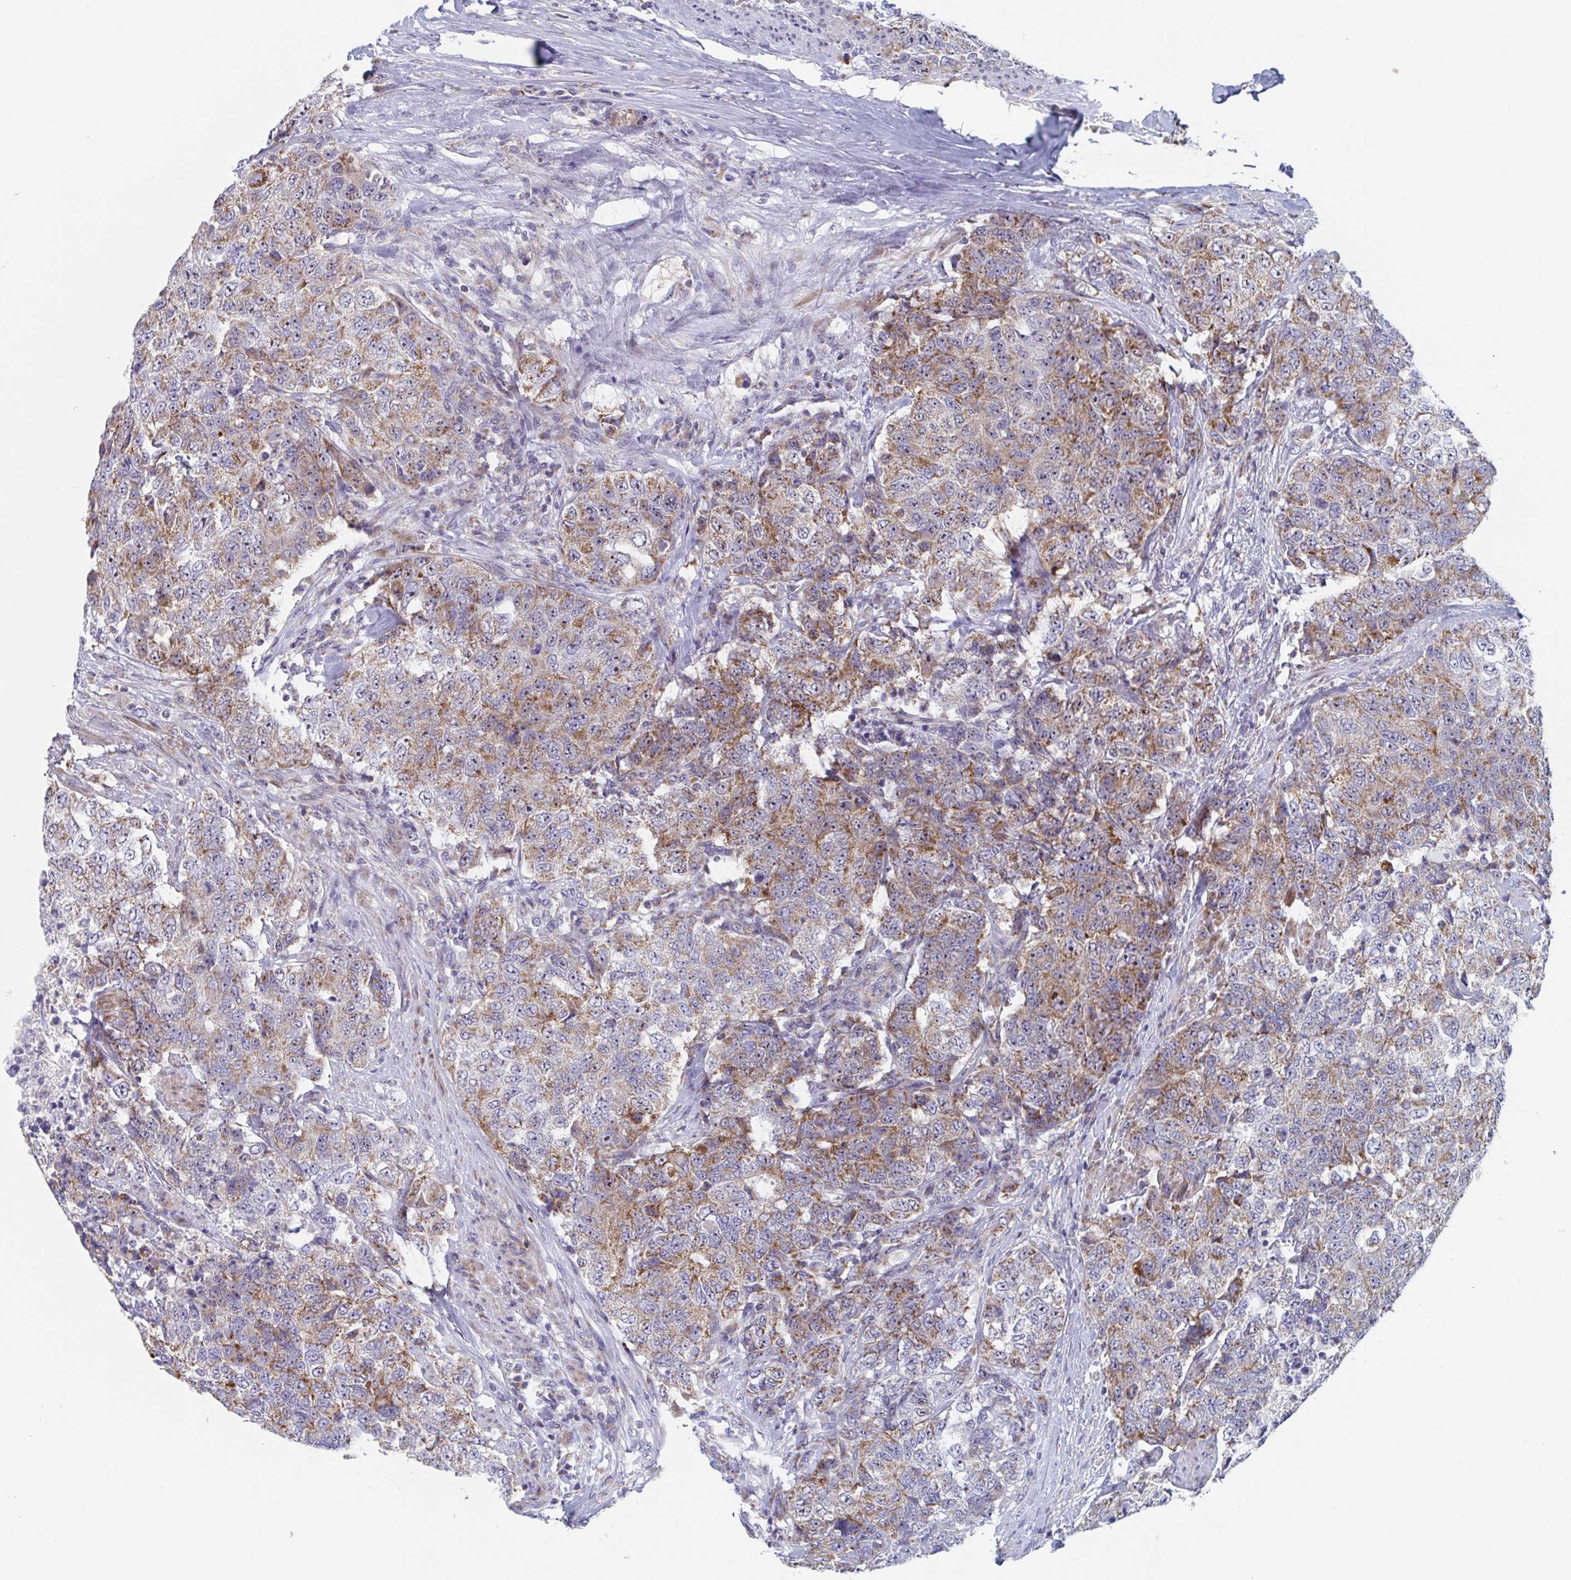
{"staining": {"intensity": "moderate", "quantity": ">75%", "location": "cytoplasmic/membranous,nuclear"}, "tissue": "urothelial cancer", "cell_type": "Tumor cells", "image_type": "cancer", "snomed": [{"axis": "morphology", "description": "Urothelial carcinoma, High grade"}, {"axis": "topography", "description": "Urinary bladder"}], "caption": "This histopathology image shows urothelial cancer stained with immunohistochemistry (IHC) to label a protein in brown. The cytoplasmic/membranous and nuclear of tumor cells show moderate positivity for the protein. Nuclei are counter-stained blue.", "gene": "MRPL53", "patient": {"sex": "female", "age": 78}}